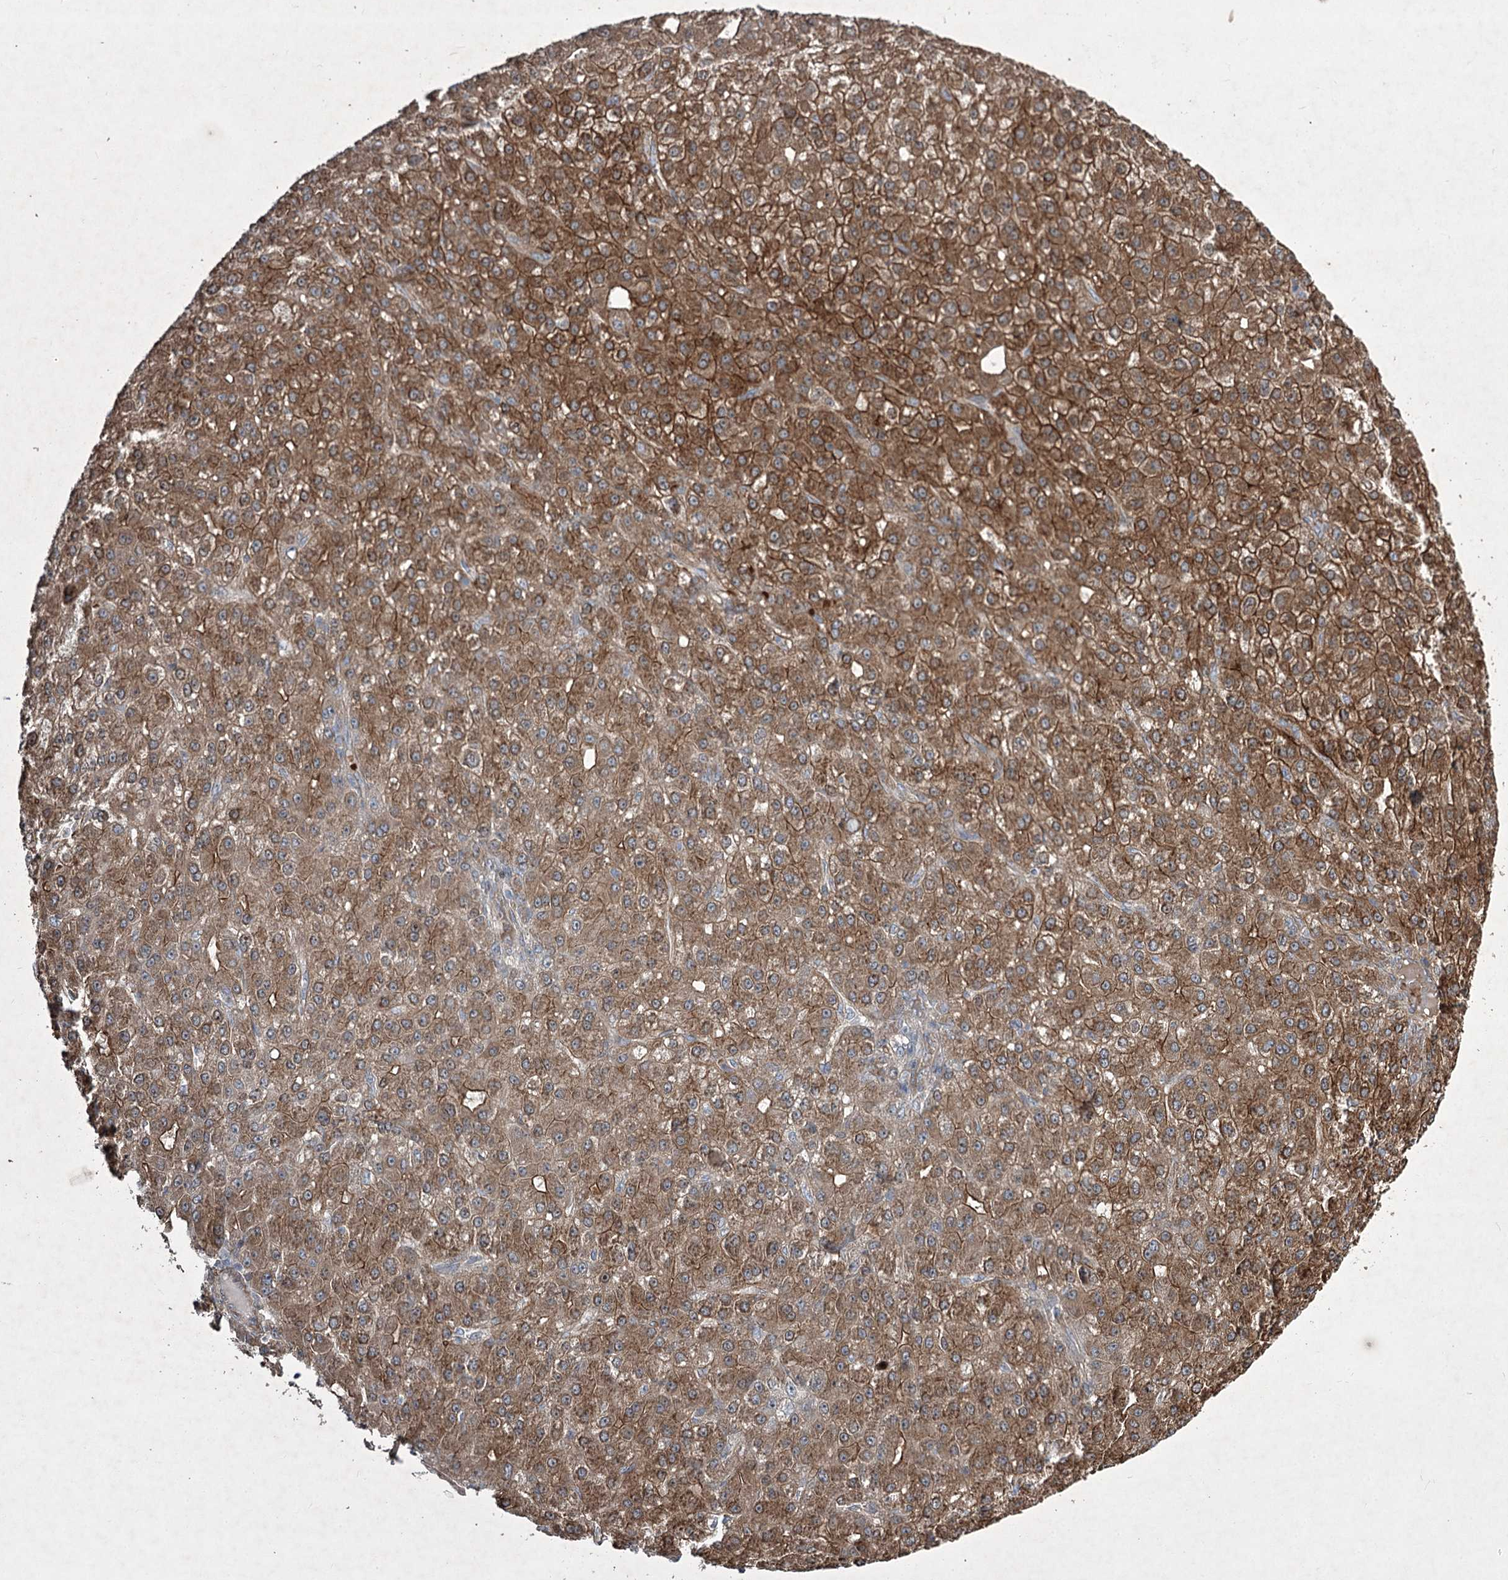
{"staining": {"intensity": "moderate", "quantity": ">75%", "location": "cytoplasmic/membranous"}, "tissue": "liver cancer", "cell_type": "Tumor cells", "image_type": "cancer", "snomed": [{"axis": "morphology", "description": "Carcinoma, Hepatocellular, NOS"}, {"axis": "topography", "description": "Liver"}], "caption": "The photomicrograph reveals staining of liver hepatocellular carcinoma, revealing moderate cytoplasmic/membranous protein positivity (brown color) within tumor cells.", "gene": "SERINC5", "patient": {"sex": "male", "age": 67}}